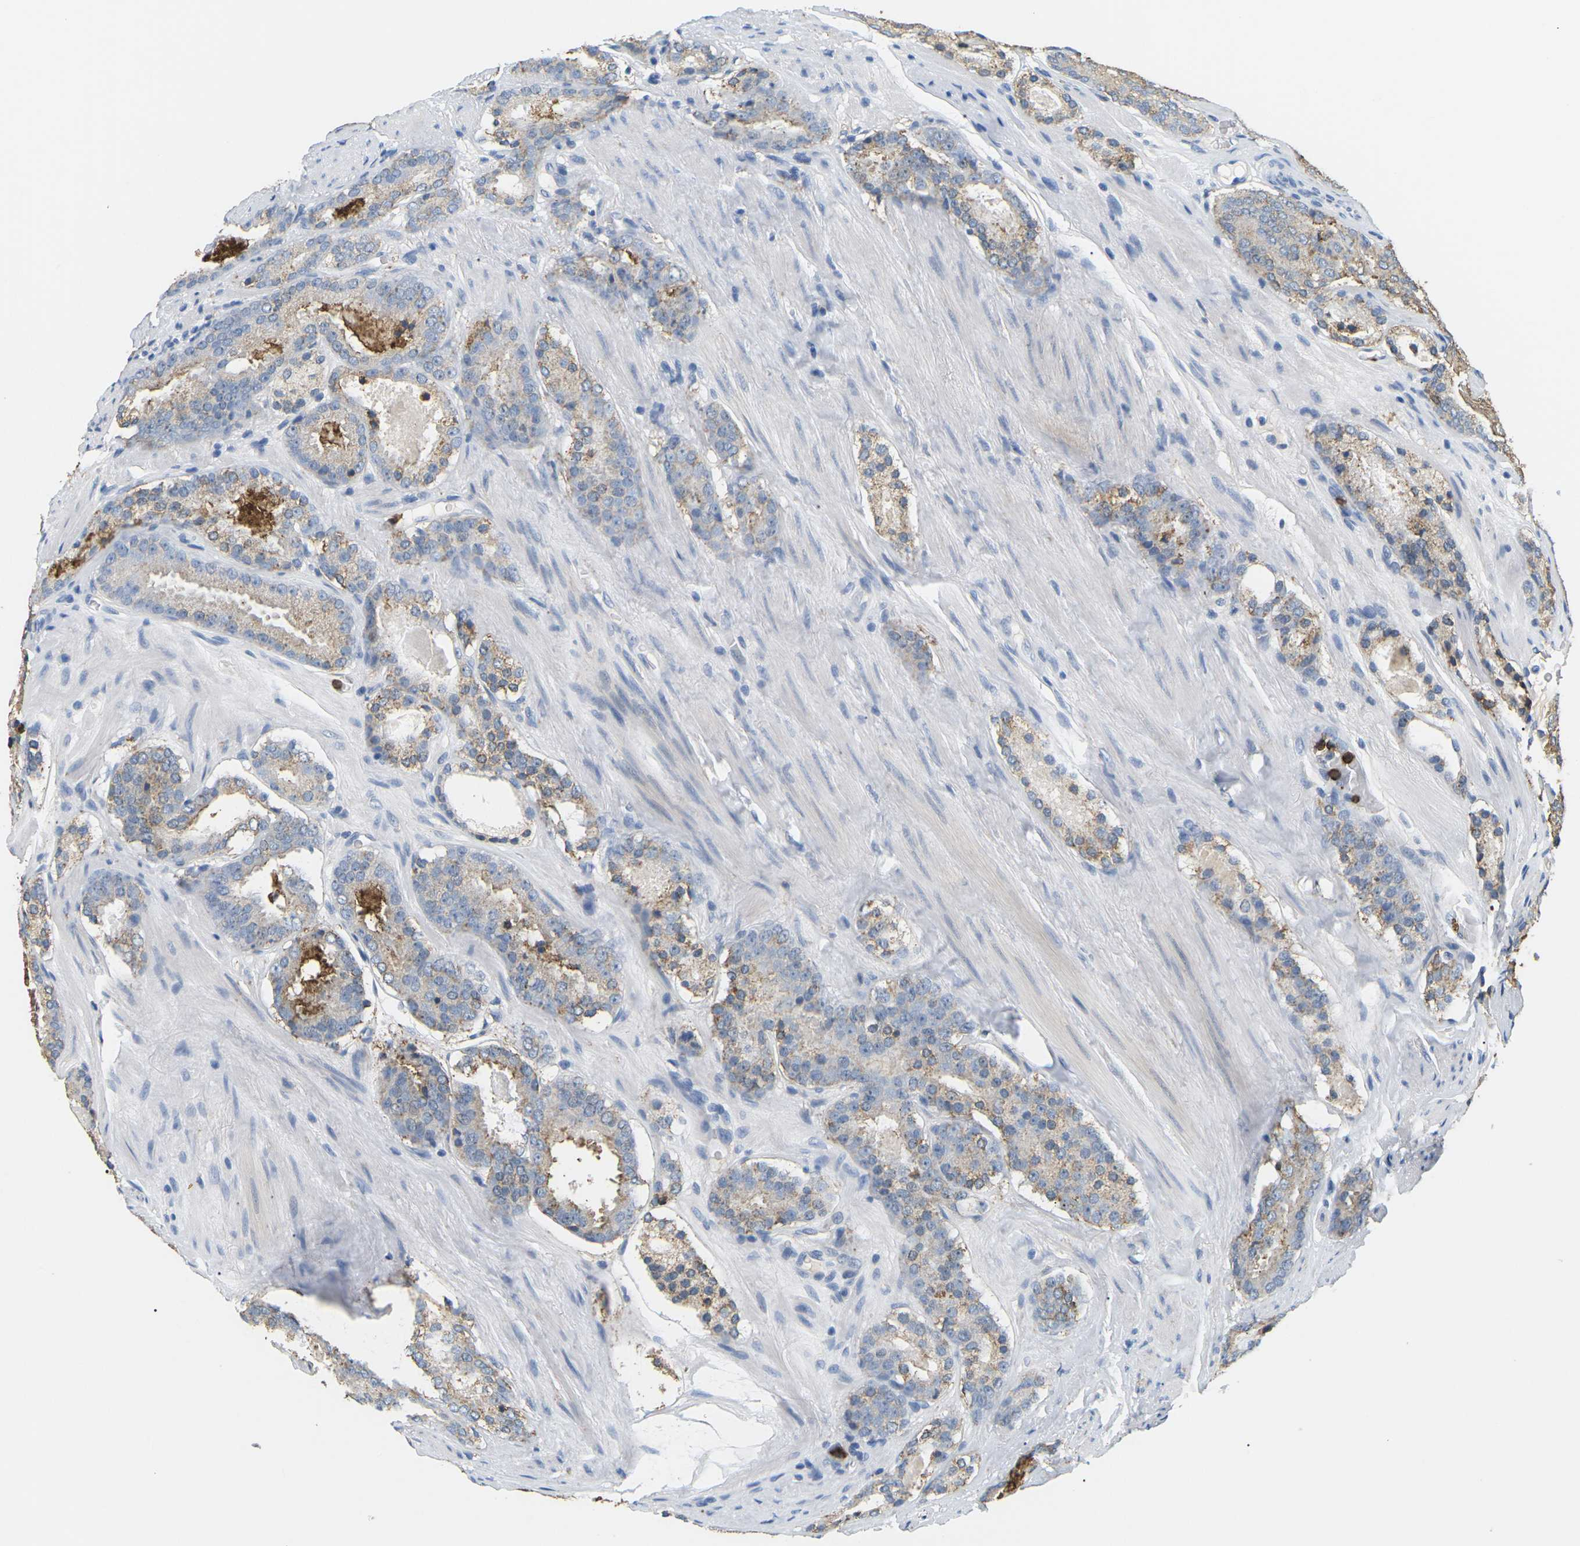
{"staining": {"intensity": "weak", "quantity": "<25%", "location": "cytoplasmic/membranous"}, "tissue": "prostate cancer", "cell_type": "Tumor cells", "image_type": "cancer", "snomed": [{"axis": "morphology", "description": "Adenocarcinoma, Low grade"}, {"axis": "topography", "description": "Prostate"}], "caption": "The immunohistochemistry (IHC) histopathology image has no significant staining in tumor cells of prostate cancer (adenocarcinoma (low-grade)) tissue. The staining is performed using DAB (3,3'-diaminobenzidine) brown chromogen with nuclei counter-stained in using hematoxylin.", "gene": "ADM", "patient": {"sex": "male", "age": 69}}